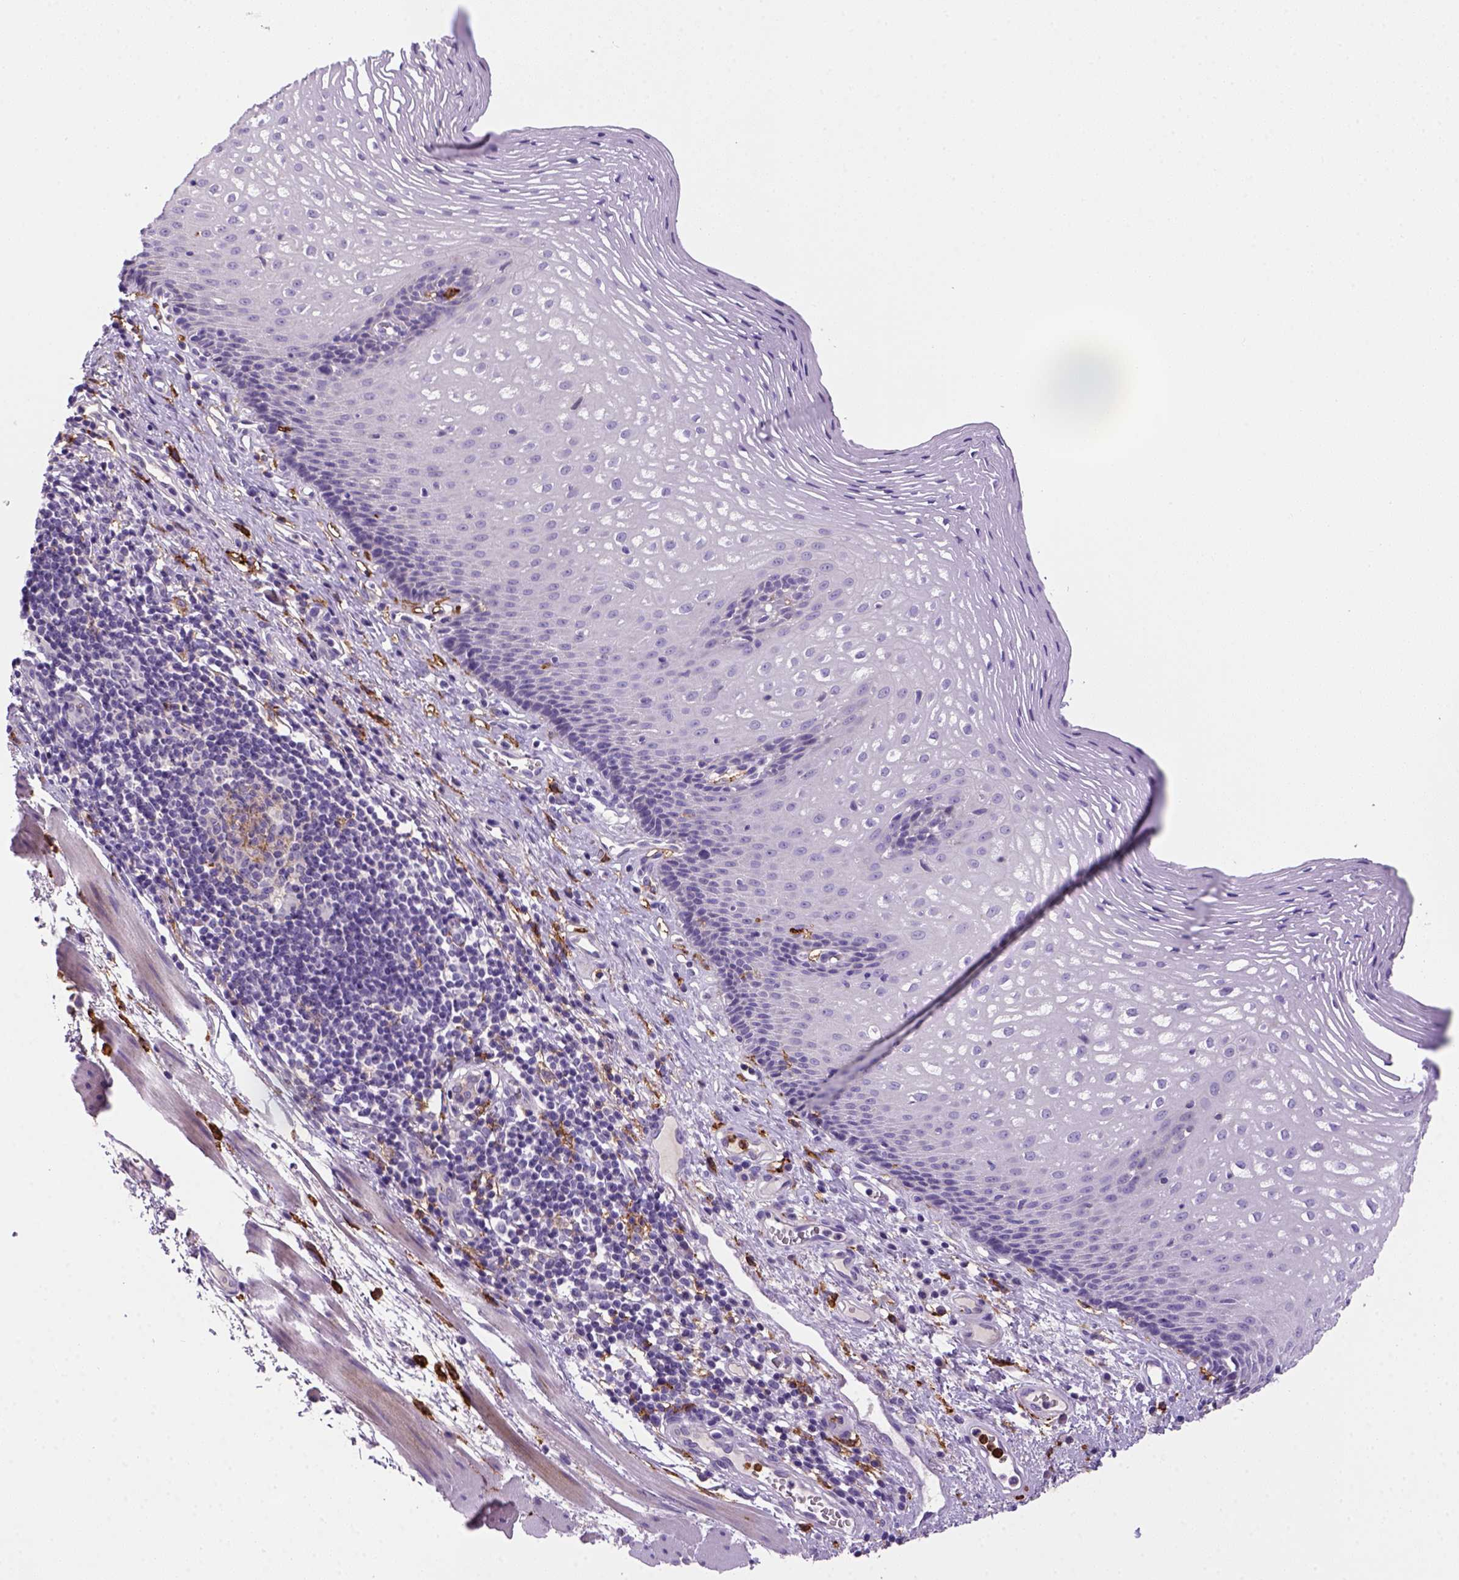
{"staining": {"intensity": "negative", "quantity": "none", "location": "none"}, "tissue": "esophagus", "cell_type": "Squamous epithelial cells", "image_type": "normal", "snomed": [{"axis": "morphology", "description": "Normal tissue, NOS"}, {"axis": "topography", "description": "Esophagus"}], "caption": "This is a micrograph of immunohistochemistry staining of benign esophagus, which shows no staining in squamous epithelial cells. The staining is performed using DAB brown chromogen with nuclei counter-stained in using hematoxylin.", "gene": "CD14", "patient": {"sex": "male", "age": 76}}